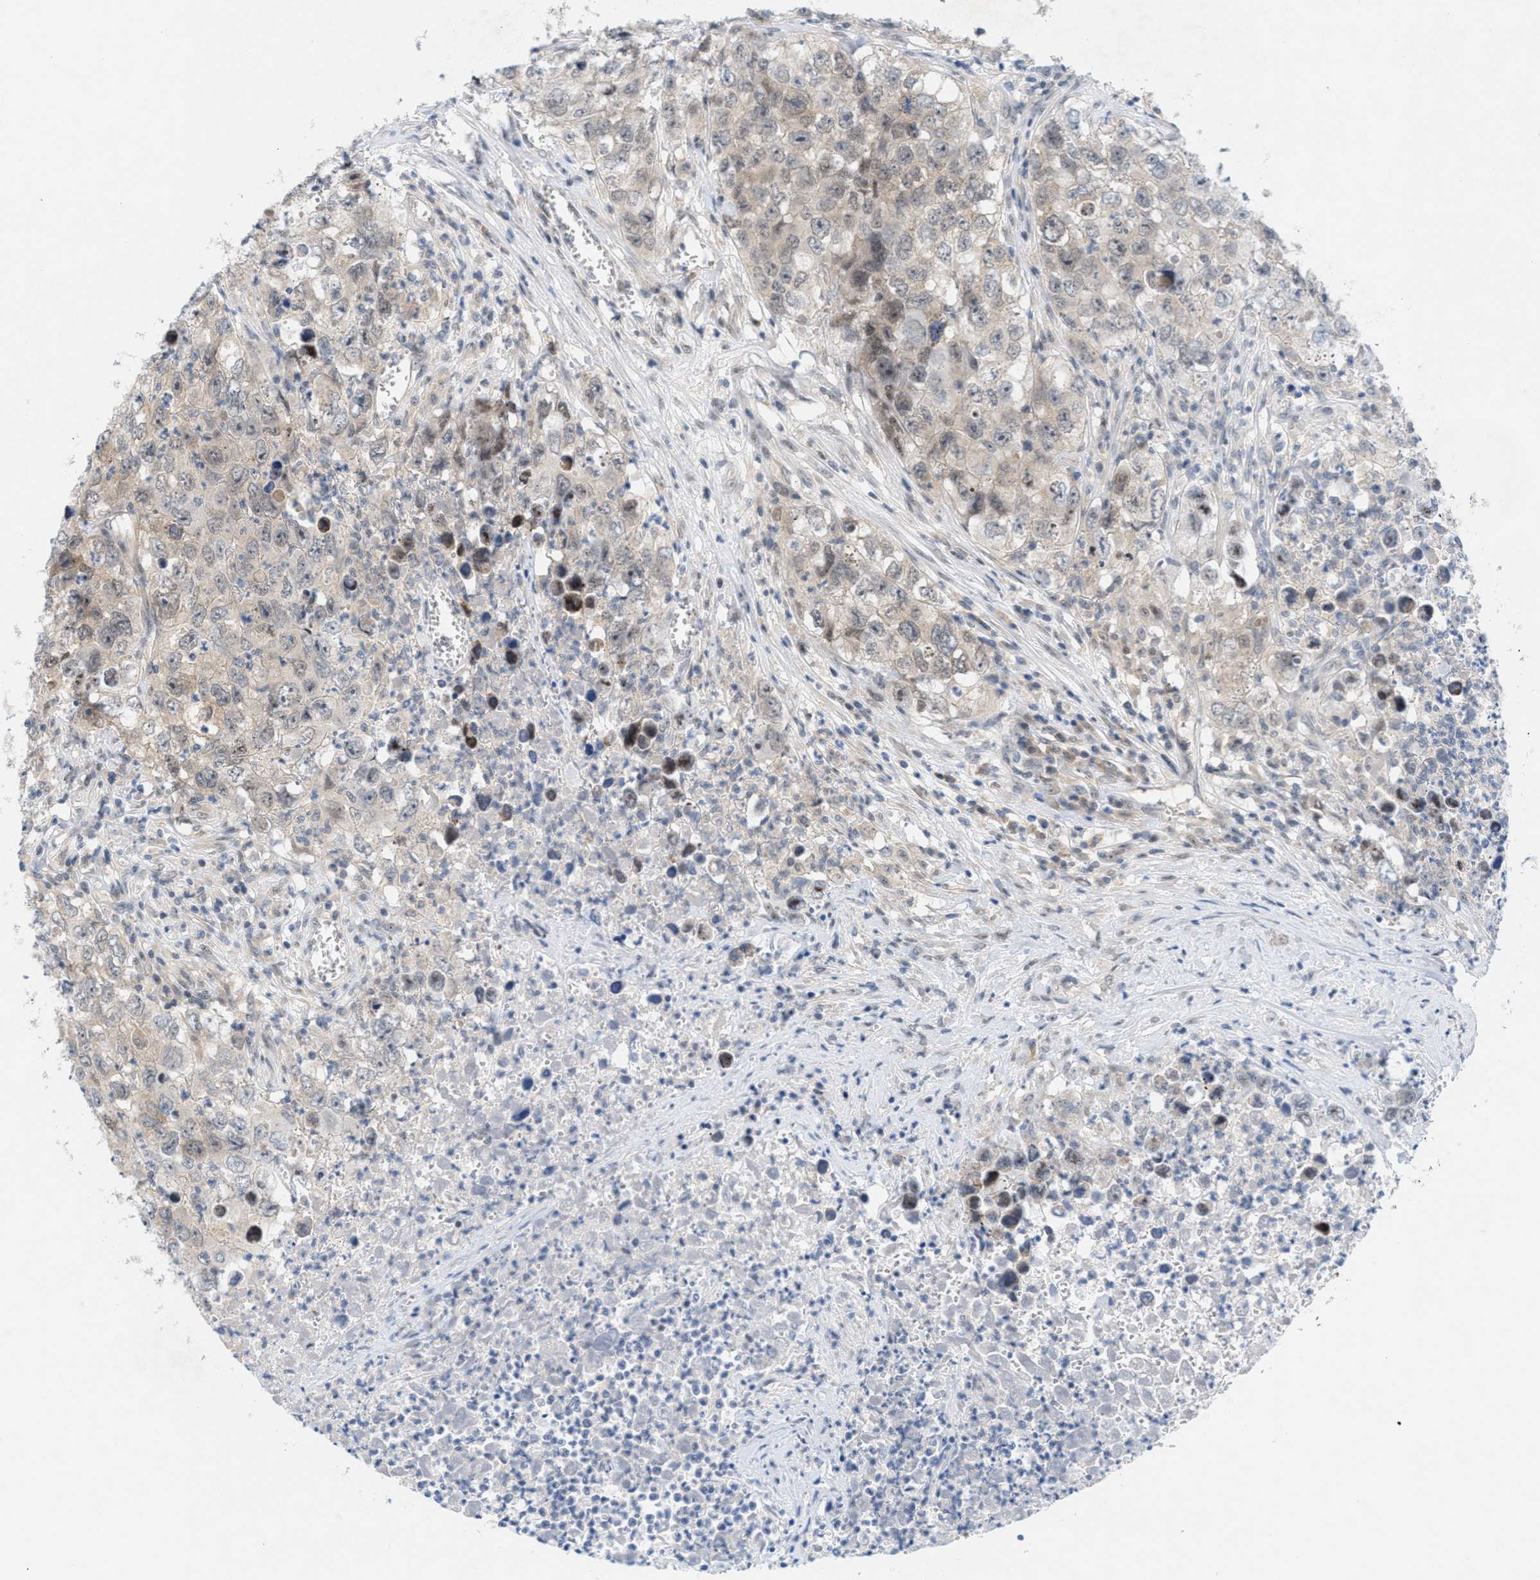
{"staining": {"intensity": "weak", "quantity": "<25%", "location": "nuclear"}, "tissue": "testis cancer", "cell_type": "Tumor cells", "image_type": "cancer", "snomed": [{"axis": "morphology", "description": "Seminoma, NOS"}, {"axis": "morphology", "description": "Carcinoma, Embryonal, NOS"}, {"axis": "topography", "description": "Testis"}], "caption": "This histopathology image is of testis cancer (embryonal carcinoma) stained with IHC to label a protein in brown with the nuclei are counter-stained blue. There is no expression in tumor cells.", "gene": "WIPI2", "patient": {"sex": "male", "age": 43}}